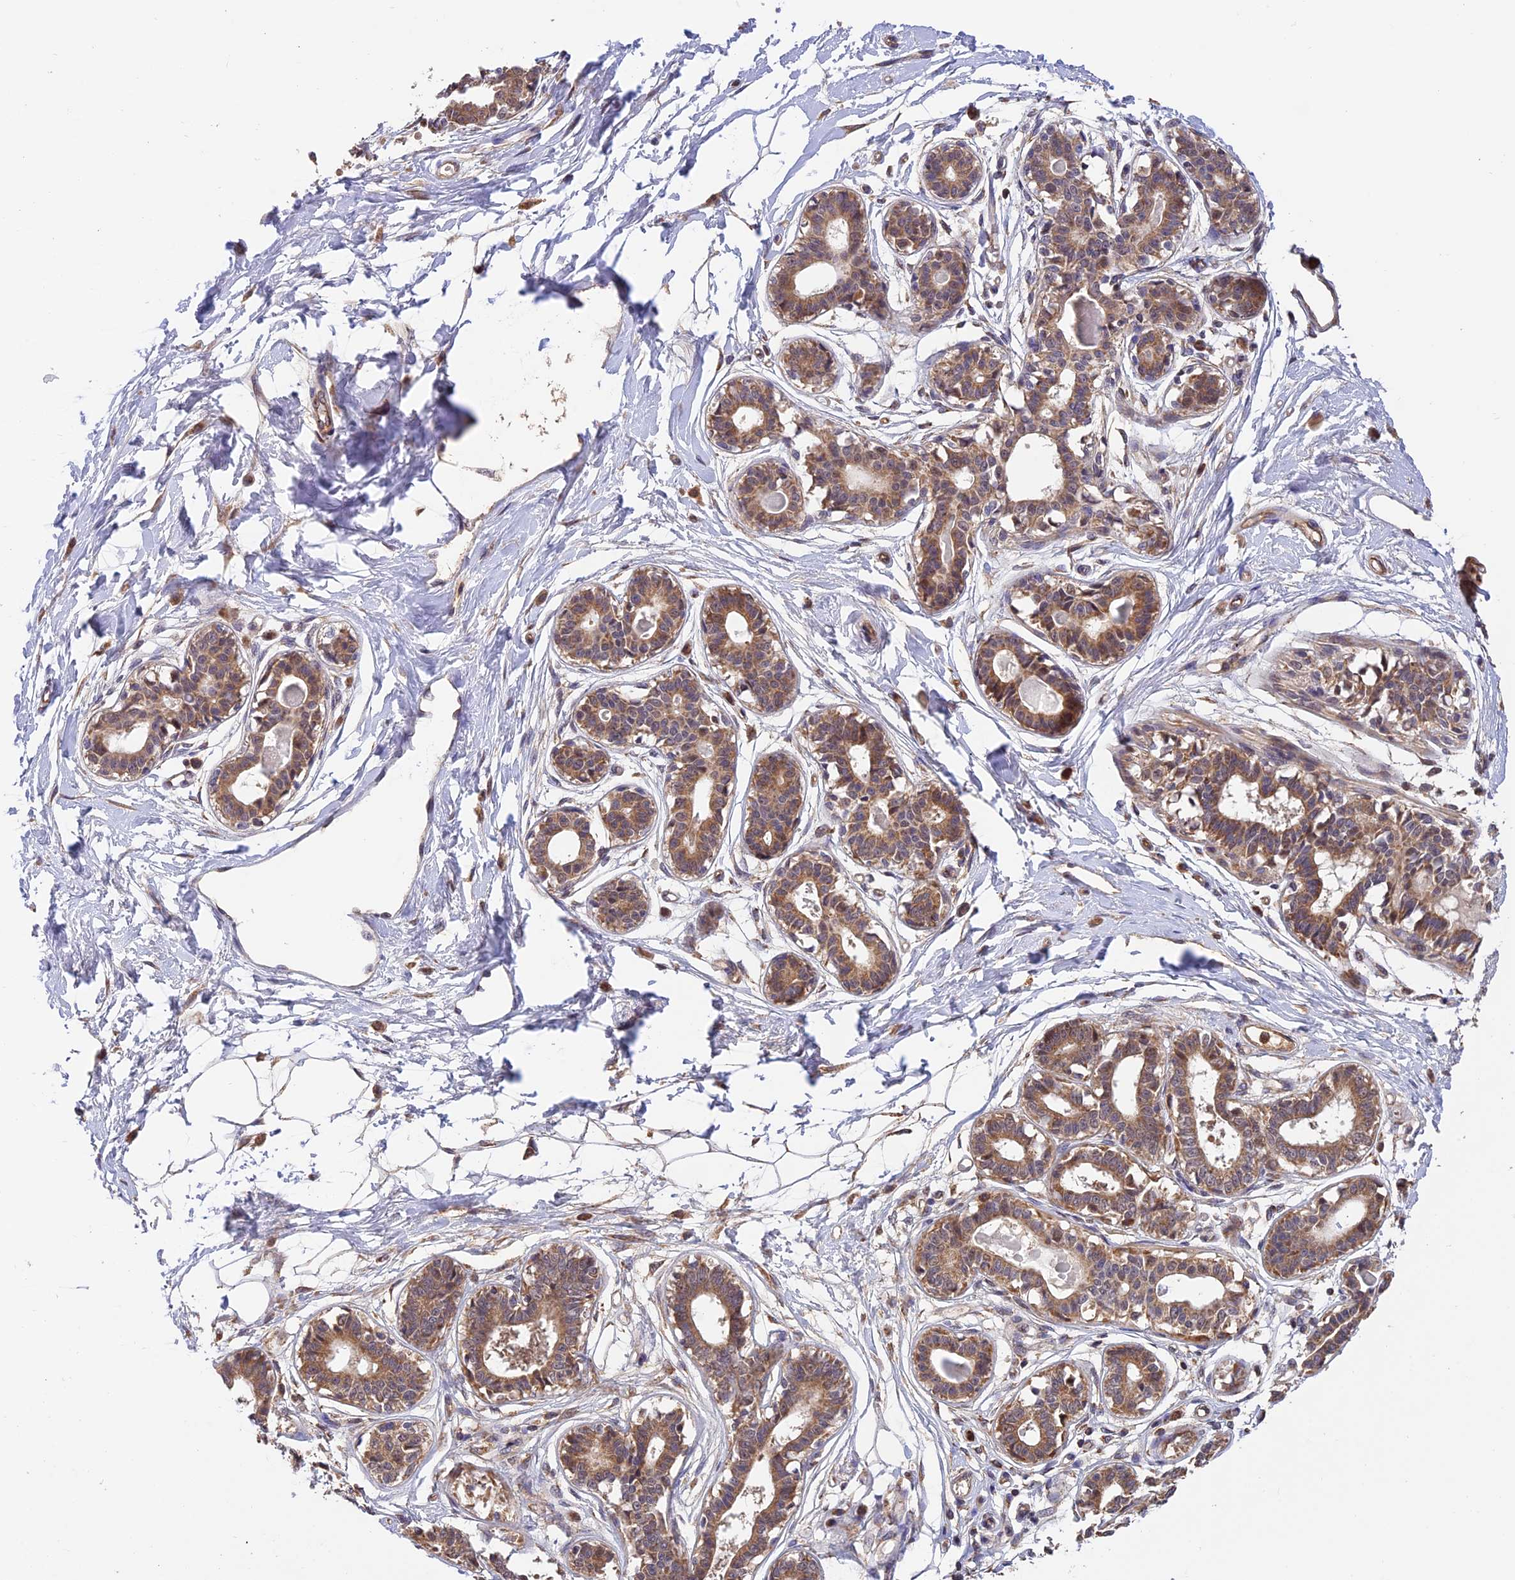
{"staining": {"intensity": "weak", "quantity": "<25%", "location": "cytoplasmic/membranous"}, "tissue": "breast", "cell_type": "Adipocytes", "image_type": "normal", "snomed": [{"axis": "morphology", "description": "Normal tissue, NOS"}, {"axis": "topography", "description": "Breast"}], "caption": "Protein analysis of benign breast exhibits no significant expression in adipocytes. (Stains: DAB (3,3'-diaminobenzidine) immunohistochemistry with hematoxylin counter stain, Microscopy: brightfield microscopy at high magnification).", "gene": "MNS1", "patient": {"sex": "female", "age": 45}}